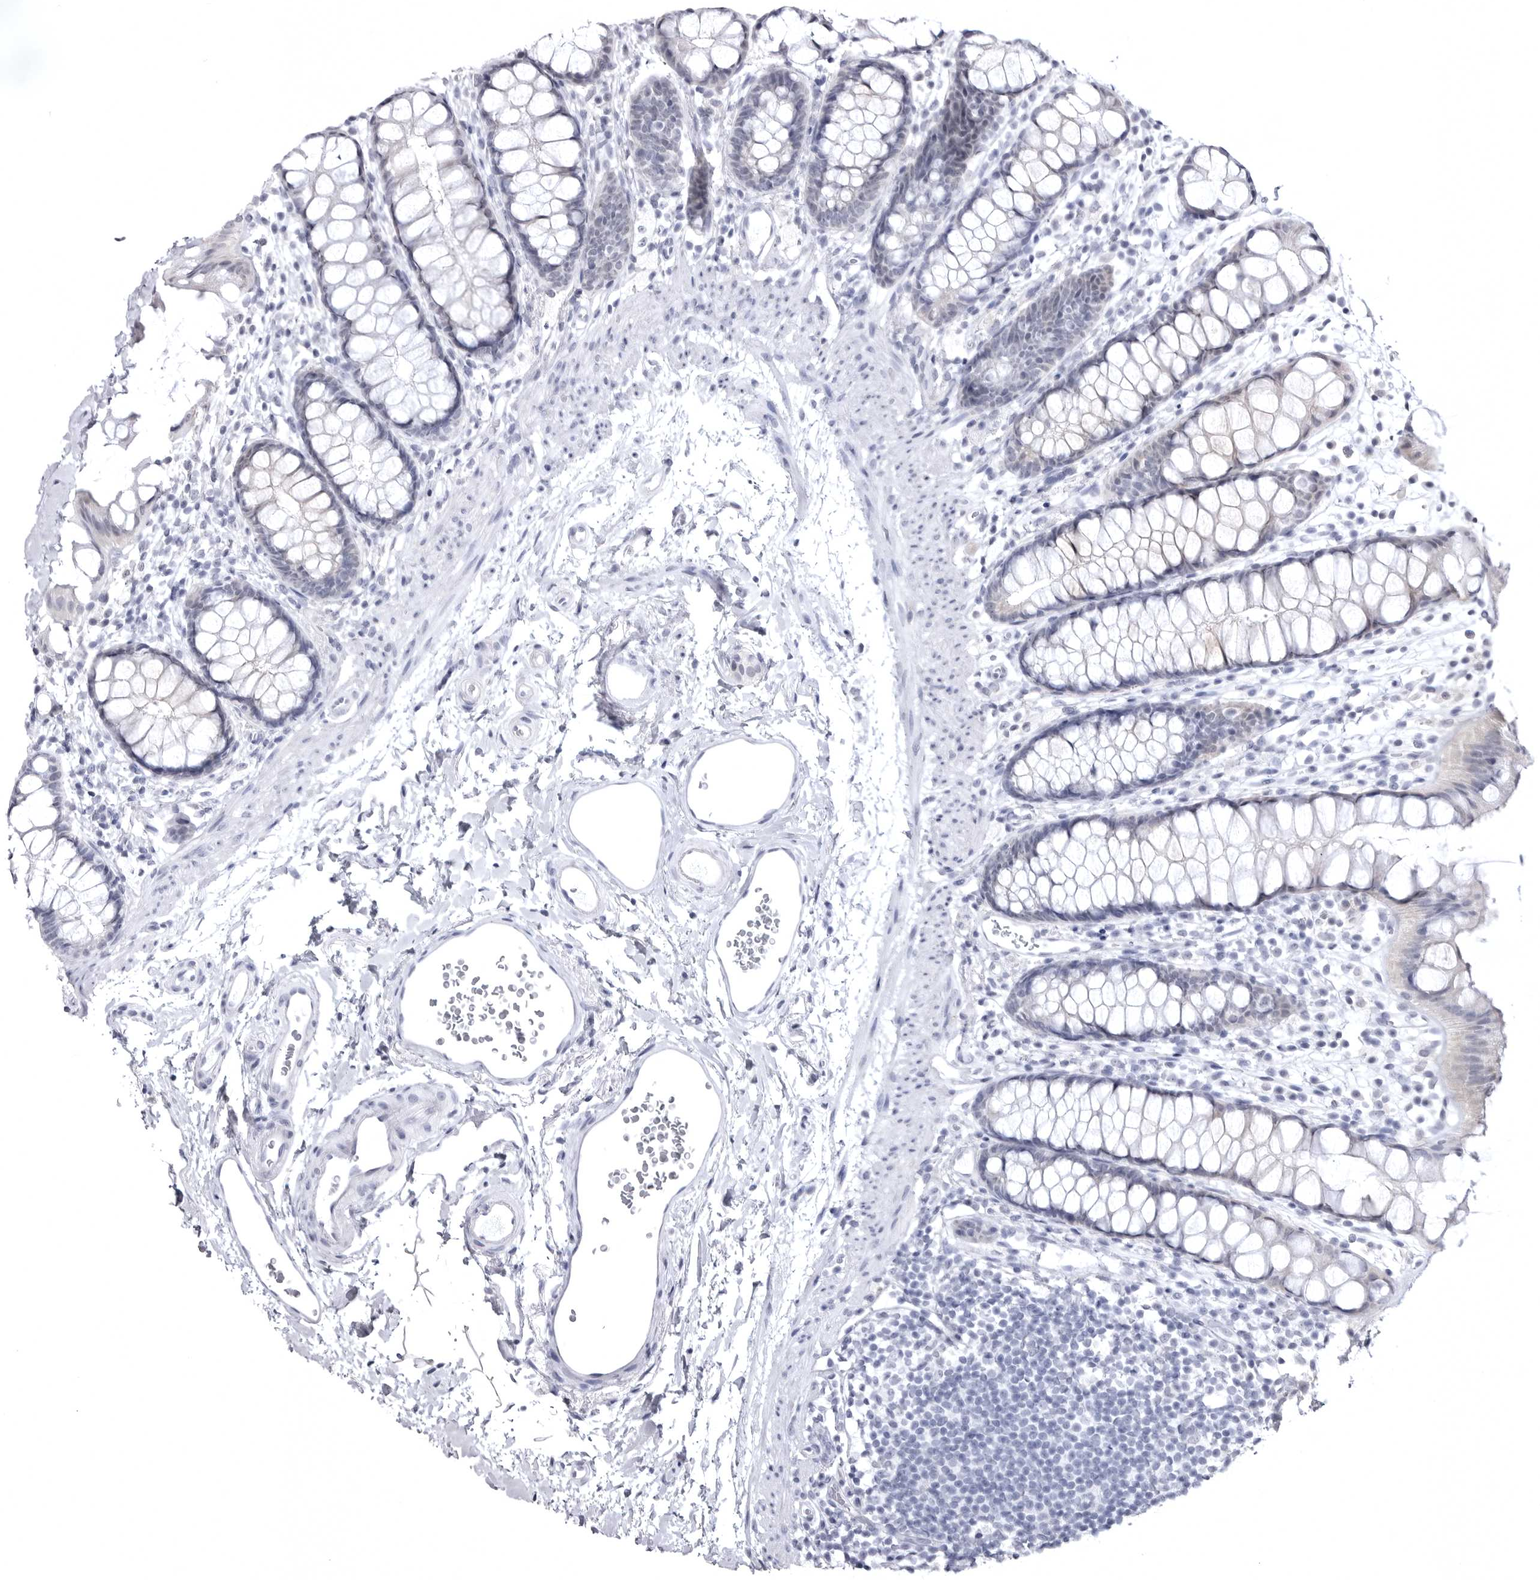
{"staining": {"intensity": "negative", "quantity": "none", "location": "none"}, "tissue": "rectum", "cell_type": "Glandular cells", "image_type": "normal", "snomed": [{"axis": "morphology", "description": "Normal tissue, NOS"}, {"axis": "topography", "description": "Rectum"}], "caption": "DAB (3,3'-diaminobenzidine) immunohistochemical staining of benign human rectum demonstrates no significant staining in glandular cells.", "gene": "STAP2", "patient": {"sex": "female", "age": 65}}